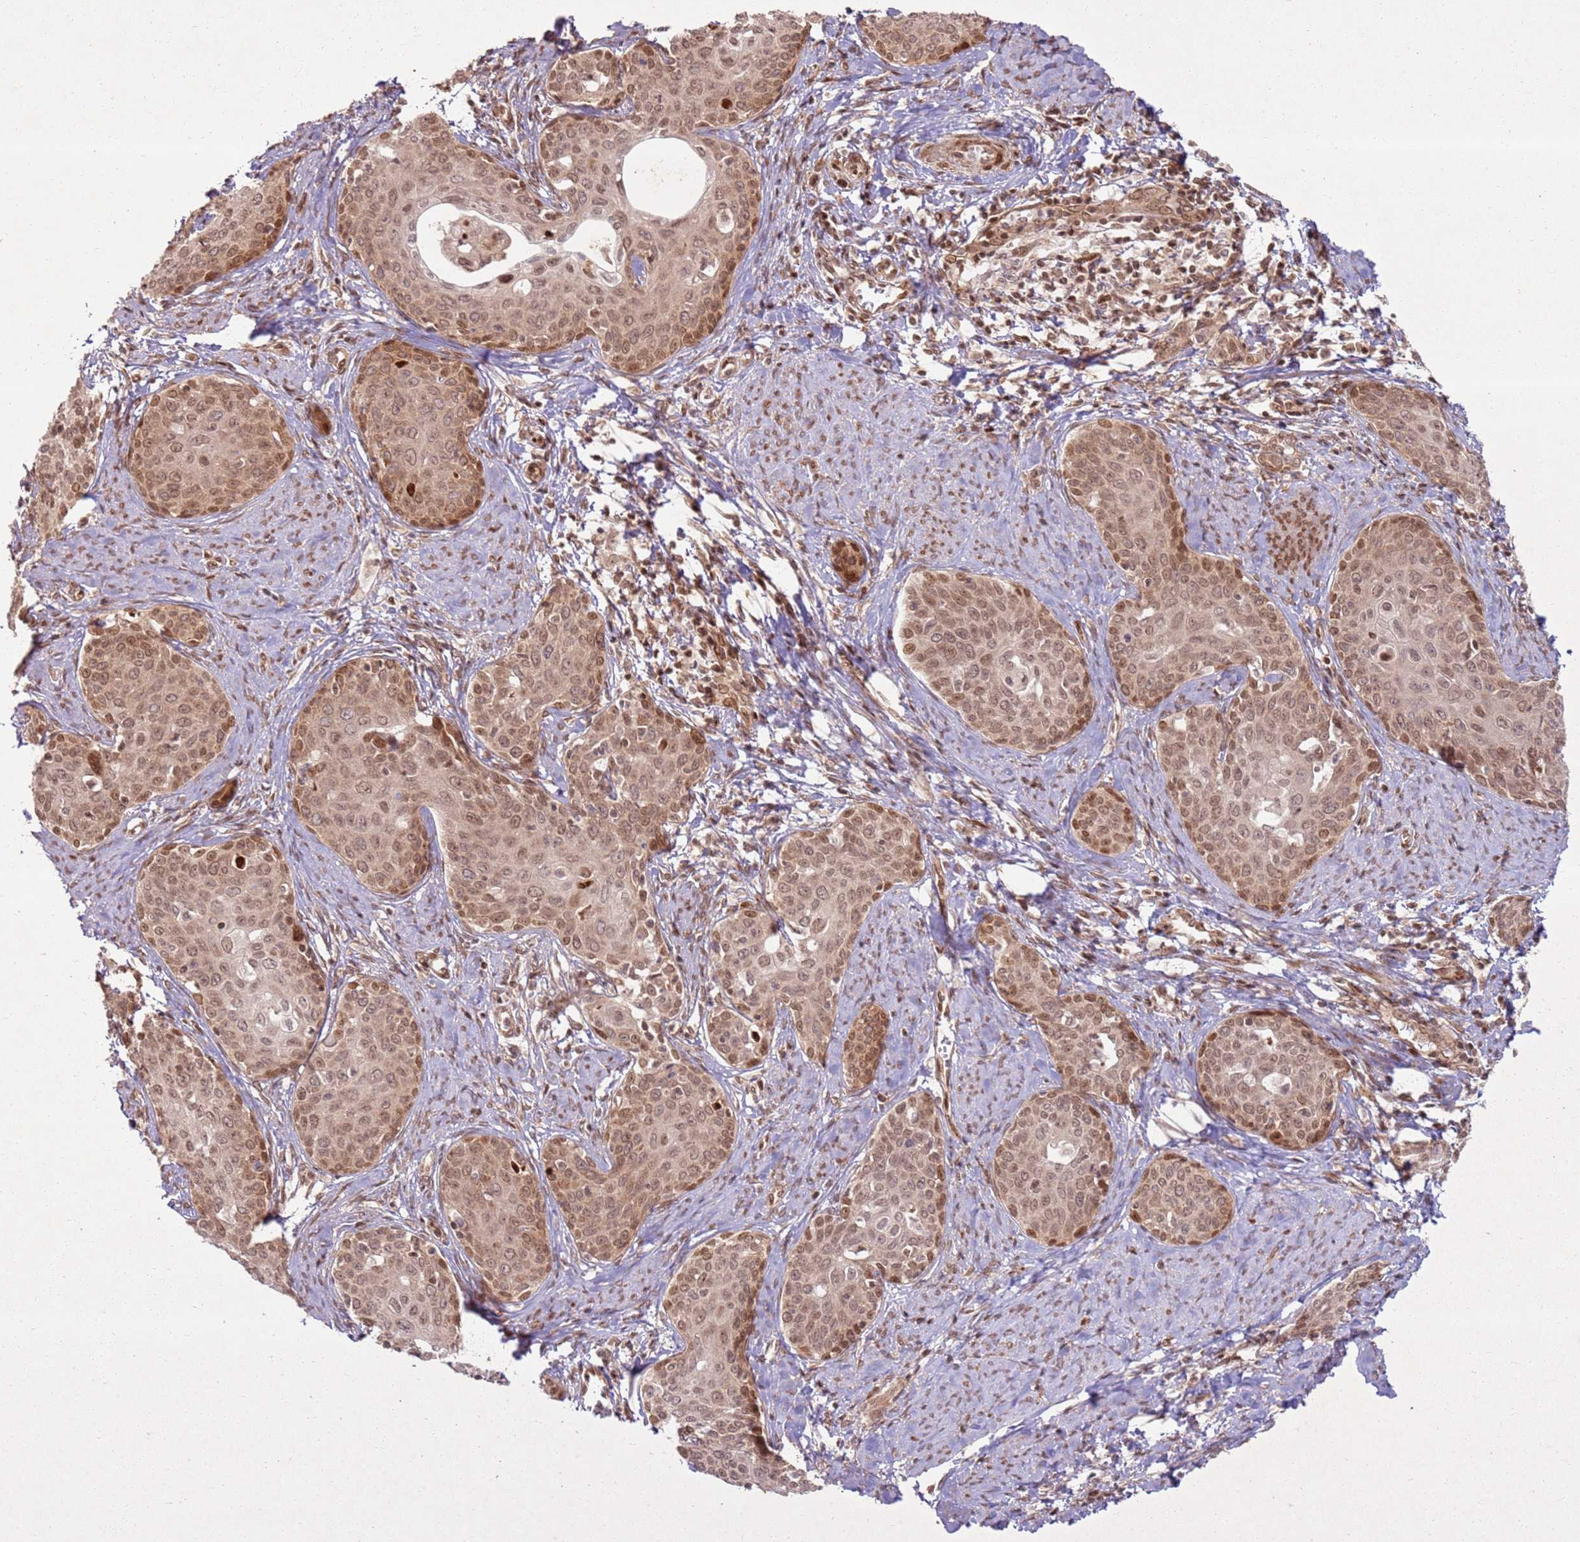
{"staining": {"intensity": "moderate", "quantity": ">75%", "location": "cytoplasmic/membranous,nuclear"}, "tissue": "cervical cancer", "cell_type": "Tumor cells", "image_type": "cancer", "snomed": [{"axis": "morphology", "description": "Squamous cell carcinoma, NOS"}, {"axis": "topography", "description": "Cervix"}], "caption": "Immunohistochemistry (IHC) histopathology image of cervical cancer (squamous cell carcinoma) stained for a protein (brown), which exhibits medium levels of moderate cytoplasmic/membranous and nuclear expression in about >75% of tumor cells.", "gene": "KLHL36", "patient": {"sex": "female", "age": 52}}